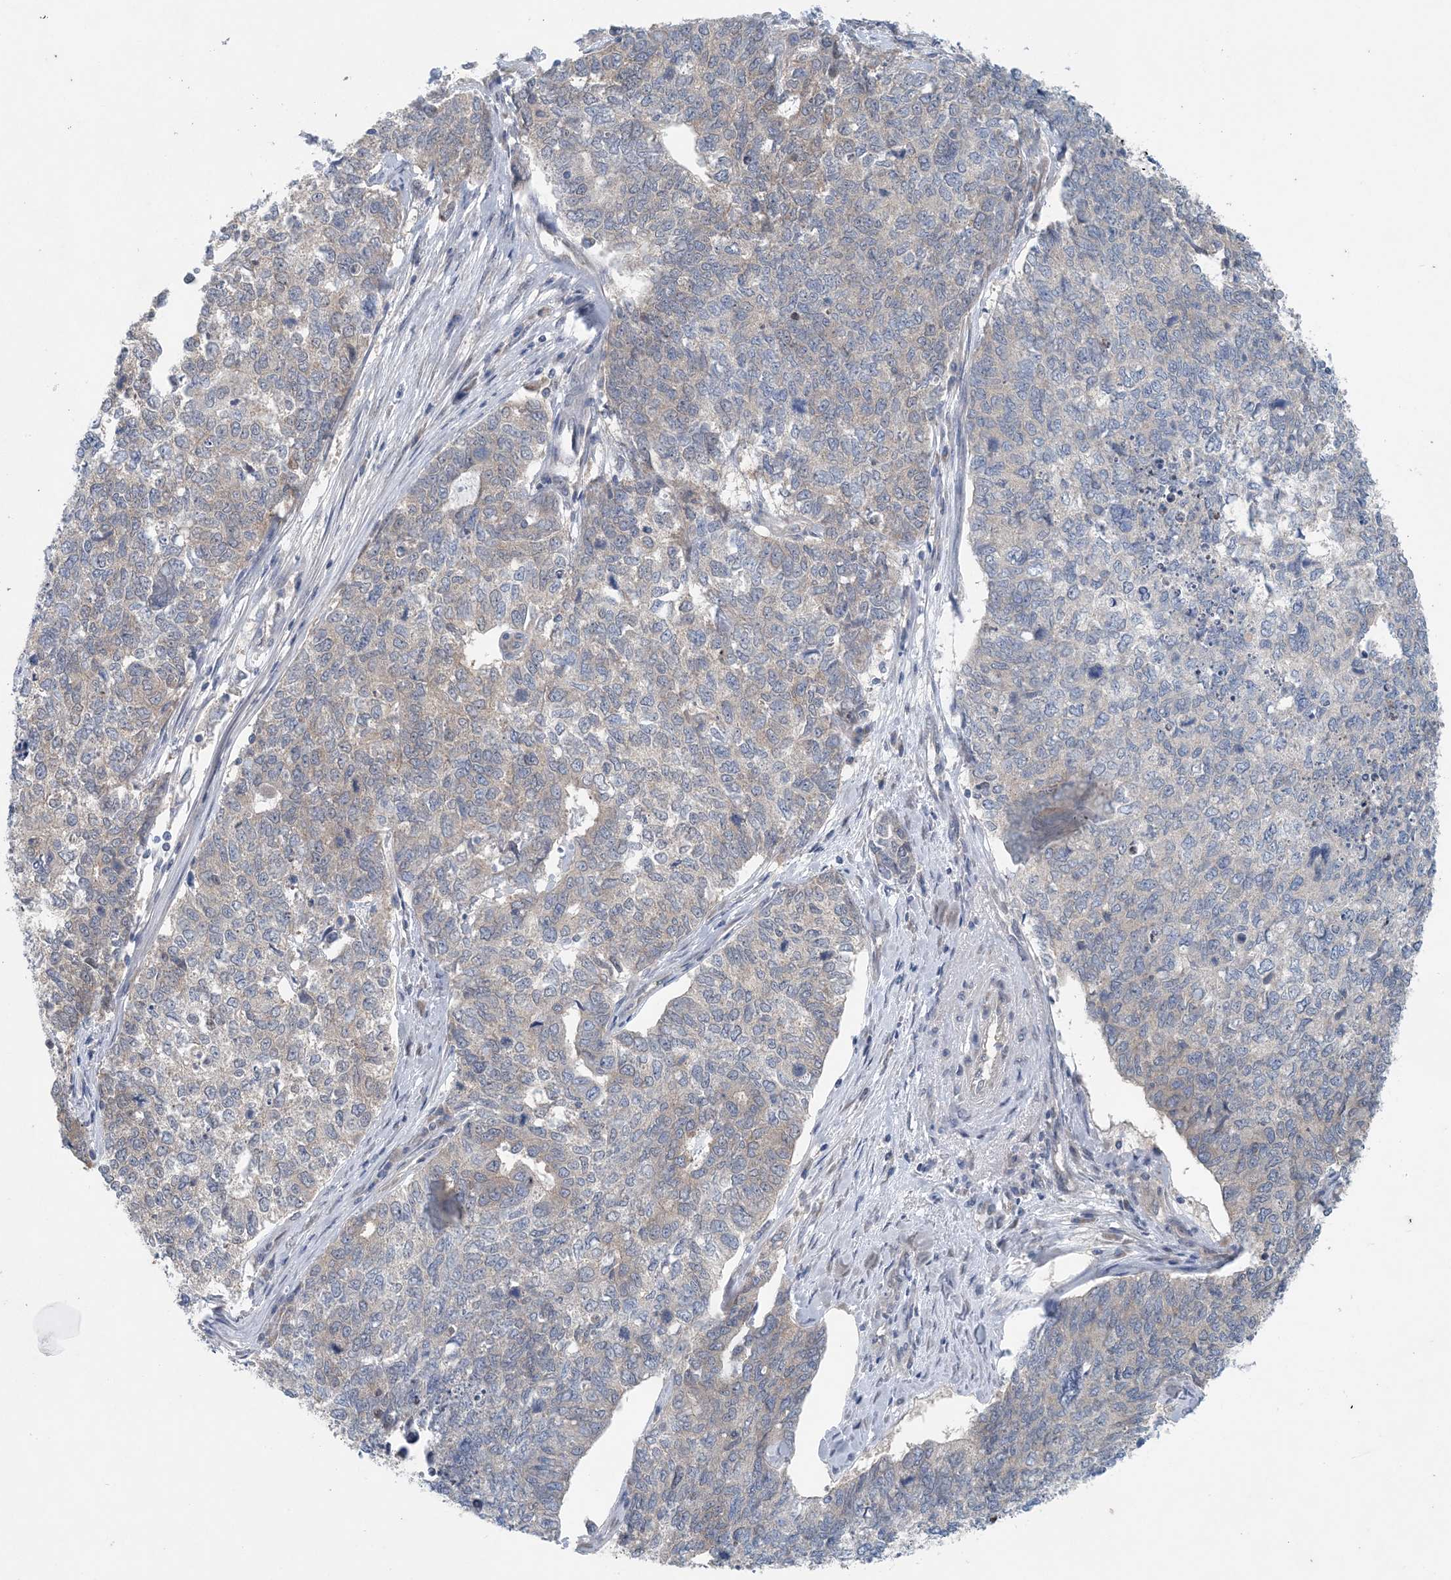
{"staining": {"intensity": "negative", "quantity": "none", "location": "none"}, "tissue": "cervical cancer", "cell_type": "Tumor cells", "image_type": "cancer", "snomed": [{"axis": "morphology", "description": "Squamous cell carcinoma, NOS"}, {"axis": "topography", "description": "Cervix"}], "caption": "This is an IHC histopathology image of cervical cancer. There is no expression in tumor cells.", "gene": "HIKESHI", "patient": {"sex": "female", "age": 63}}